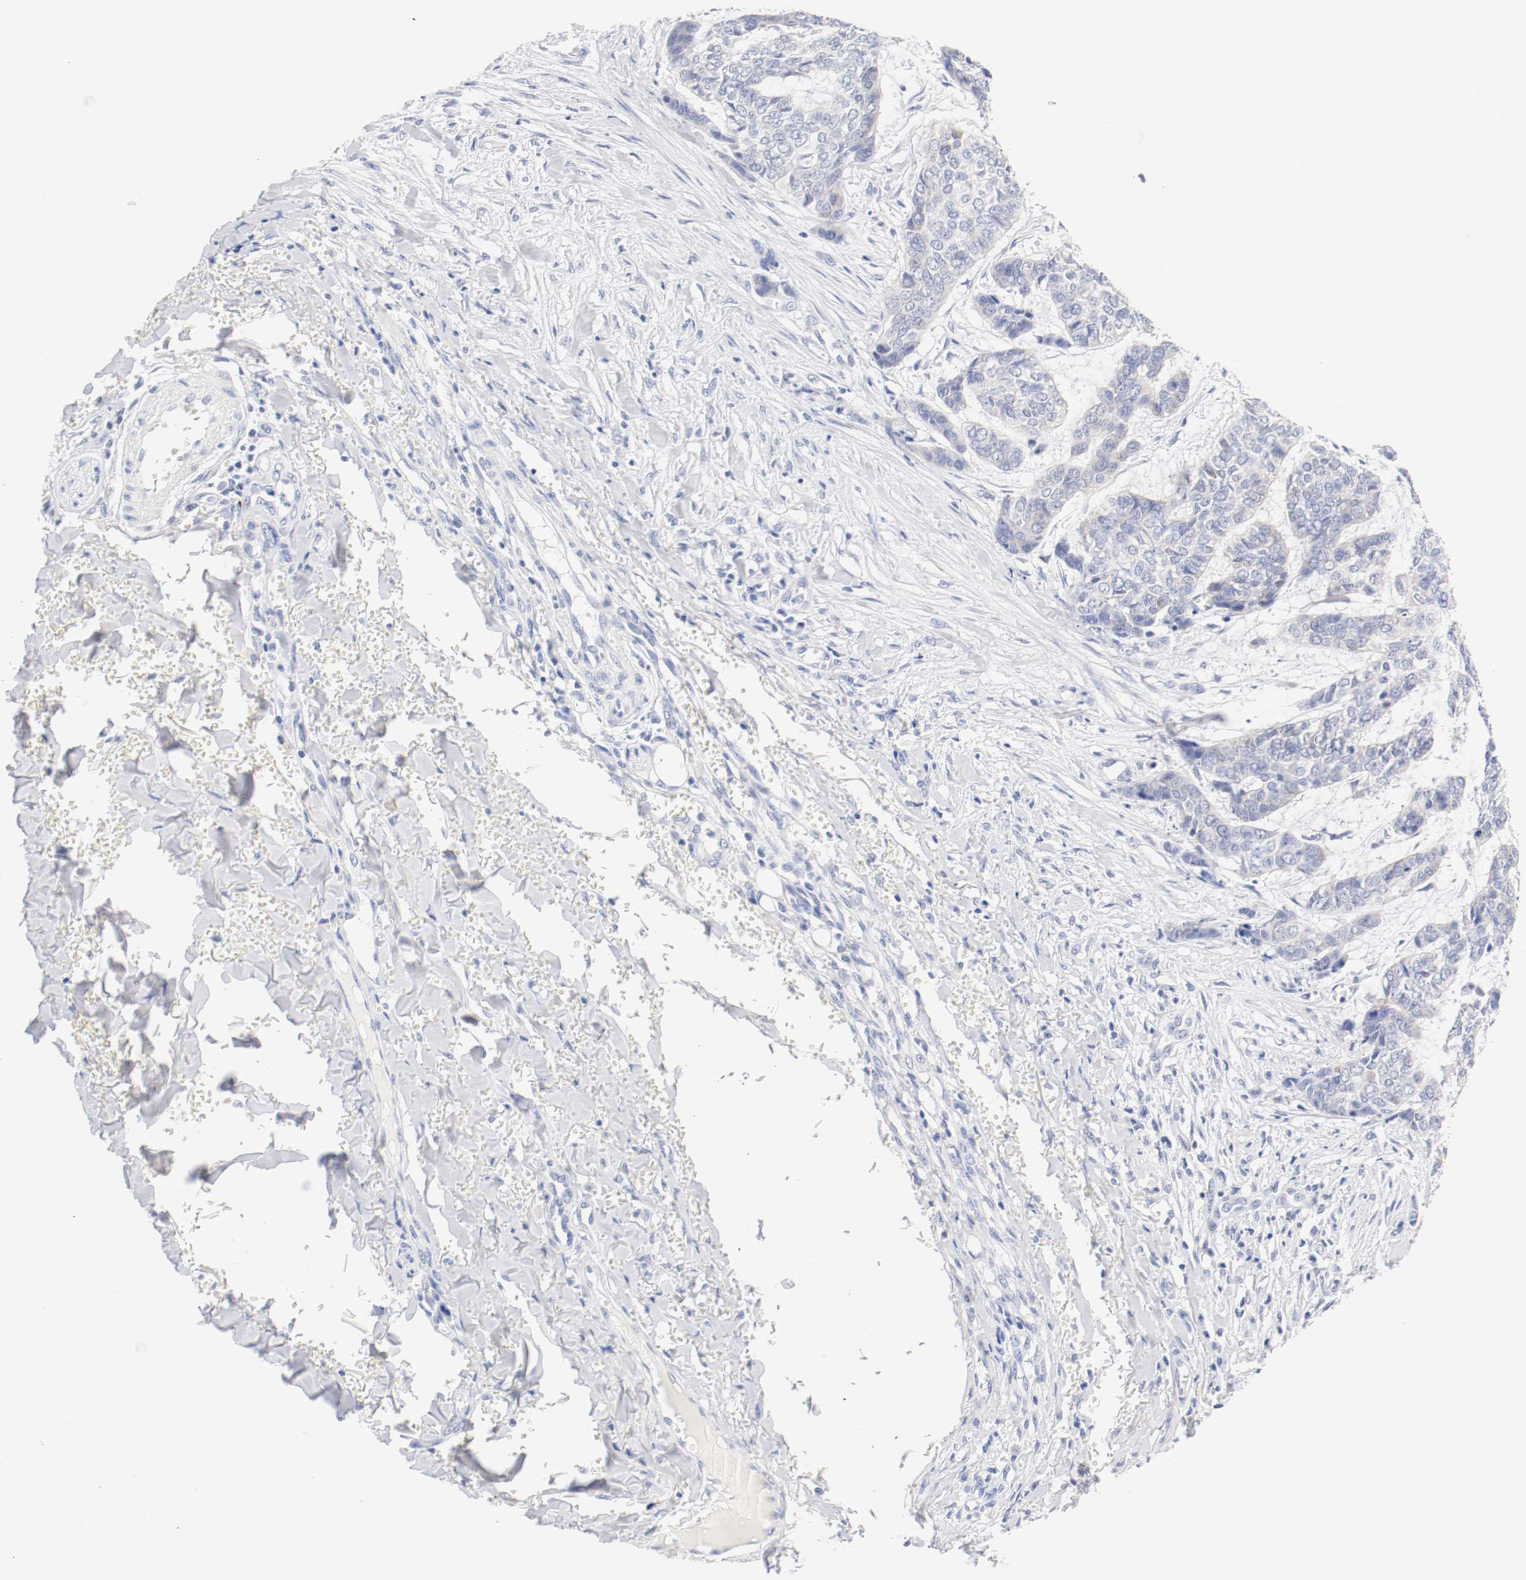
{"staining": {"intensity": "weak", "quantity": "25%-75%", "location": "cytoplasmic/membranous"}, "tissue": "skin cancer", "cell_type": "Tumor cells", "image_type": "cancer", "snomed": [{"axis": "morphology", "description": "Basal cell carcinoma"}, {"axis": "topography", "description": "Skin"}], "caption": "Immunohistochemistry (IHC) photomicrograph of human skin basal cell carcinoma stained for a protein (brown), which shows low levels of weak cytoplasmic/membranous positivity in about 25%-75% of tumor cells.", "gene": "HOMER1", "patient": {"sex": "female", "age": 64}}